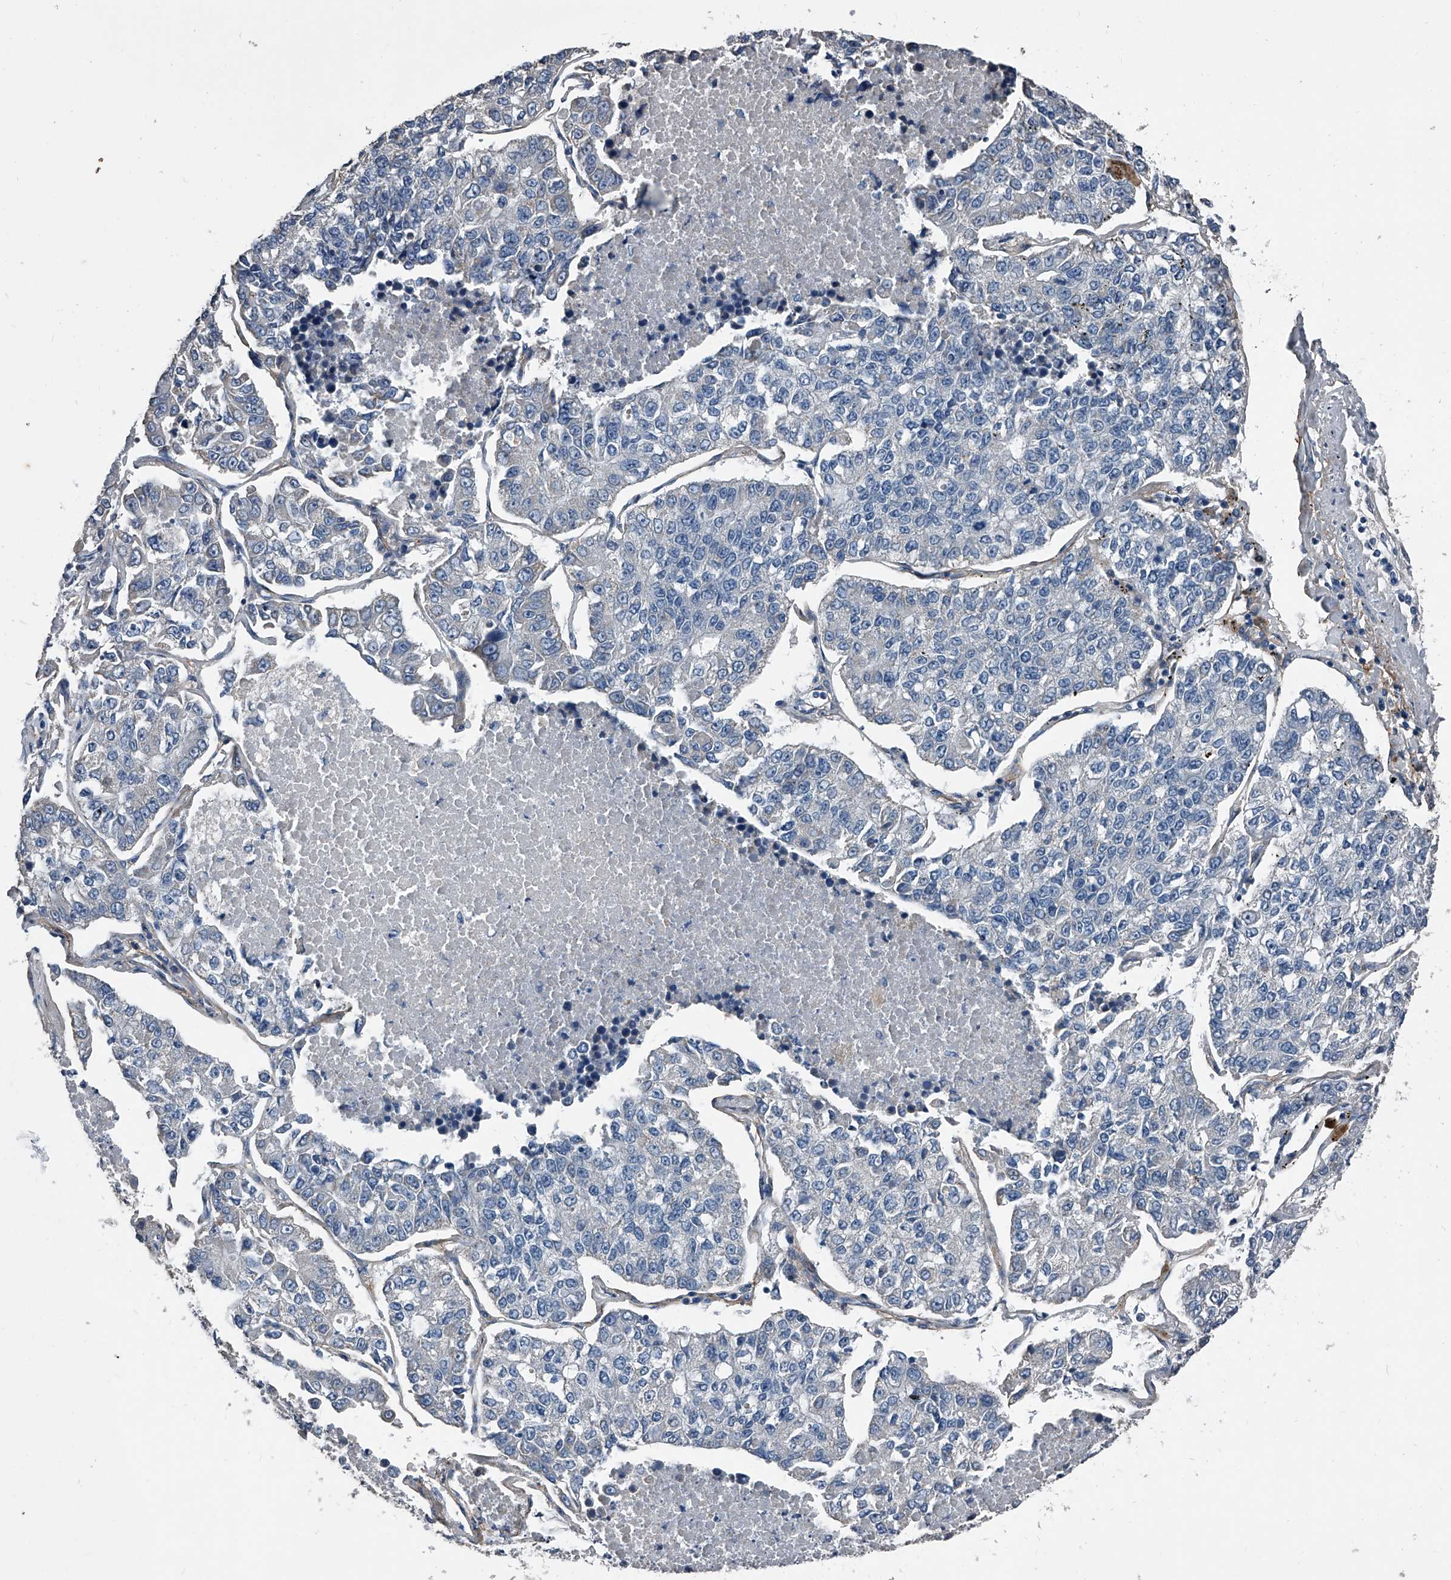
{"staining": {"intensity": "negative", "quantity": "none", "location": "none"}, "tissue": "lung cancer", "cell_type": "Tumor cells", "image_type": "cancer", "snomed": [{"axis": "morphology", "description": "Adenocarcinoma, NOS"}, {"axis": "topography", "description": "Lung"}], "caption": "Tumor cells show no significant protein positivity in lung cancer.", "gene": "PHACTR1", "patient": {"sex": "male", "age": 49}}